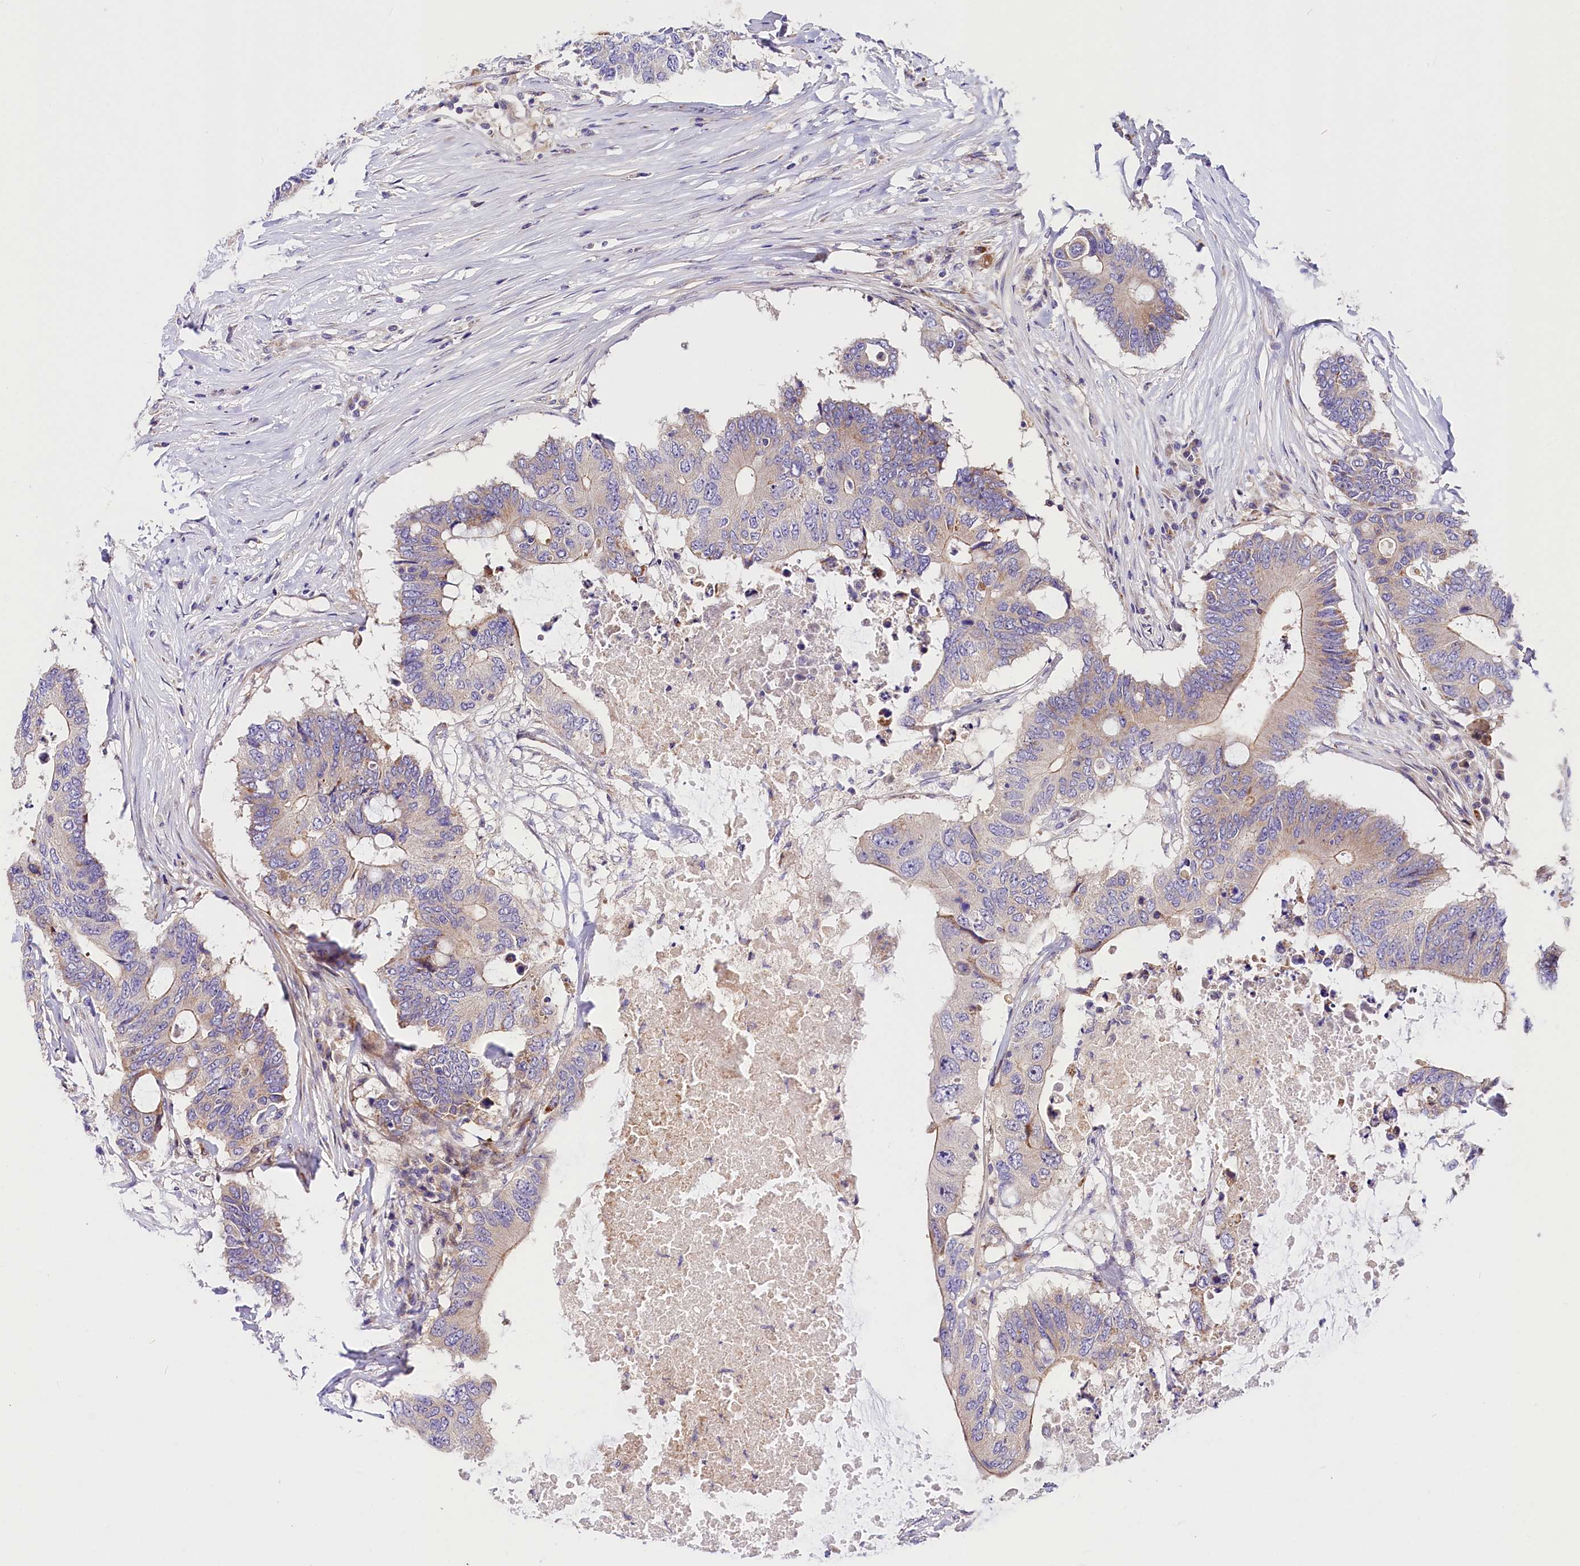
{"staining": {"intensity": "weak", "quantity": "<25%", "location": "cytoplasmic/membranous"}, "tissue": "colorectal cancer", "cell_type": "Tumor cells", "image_type": "cancer", "snomed": [{"axis": "morphology", "description": "Adenocarcinoma, NOS"}, {"axis": "topography", "description": "Colon"}], "caption": "Human colorectal adenocarcinoma stained for a protein using immunohistochemistry shows no expression in tumor cells.", "gene": "ARMC6", "patient": {"sex": "male", "age": 71}}